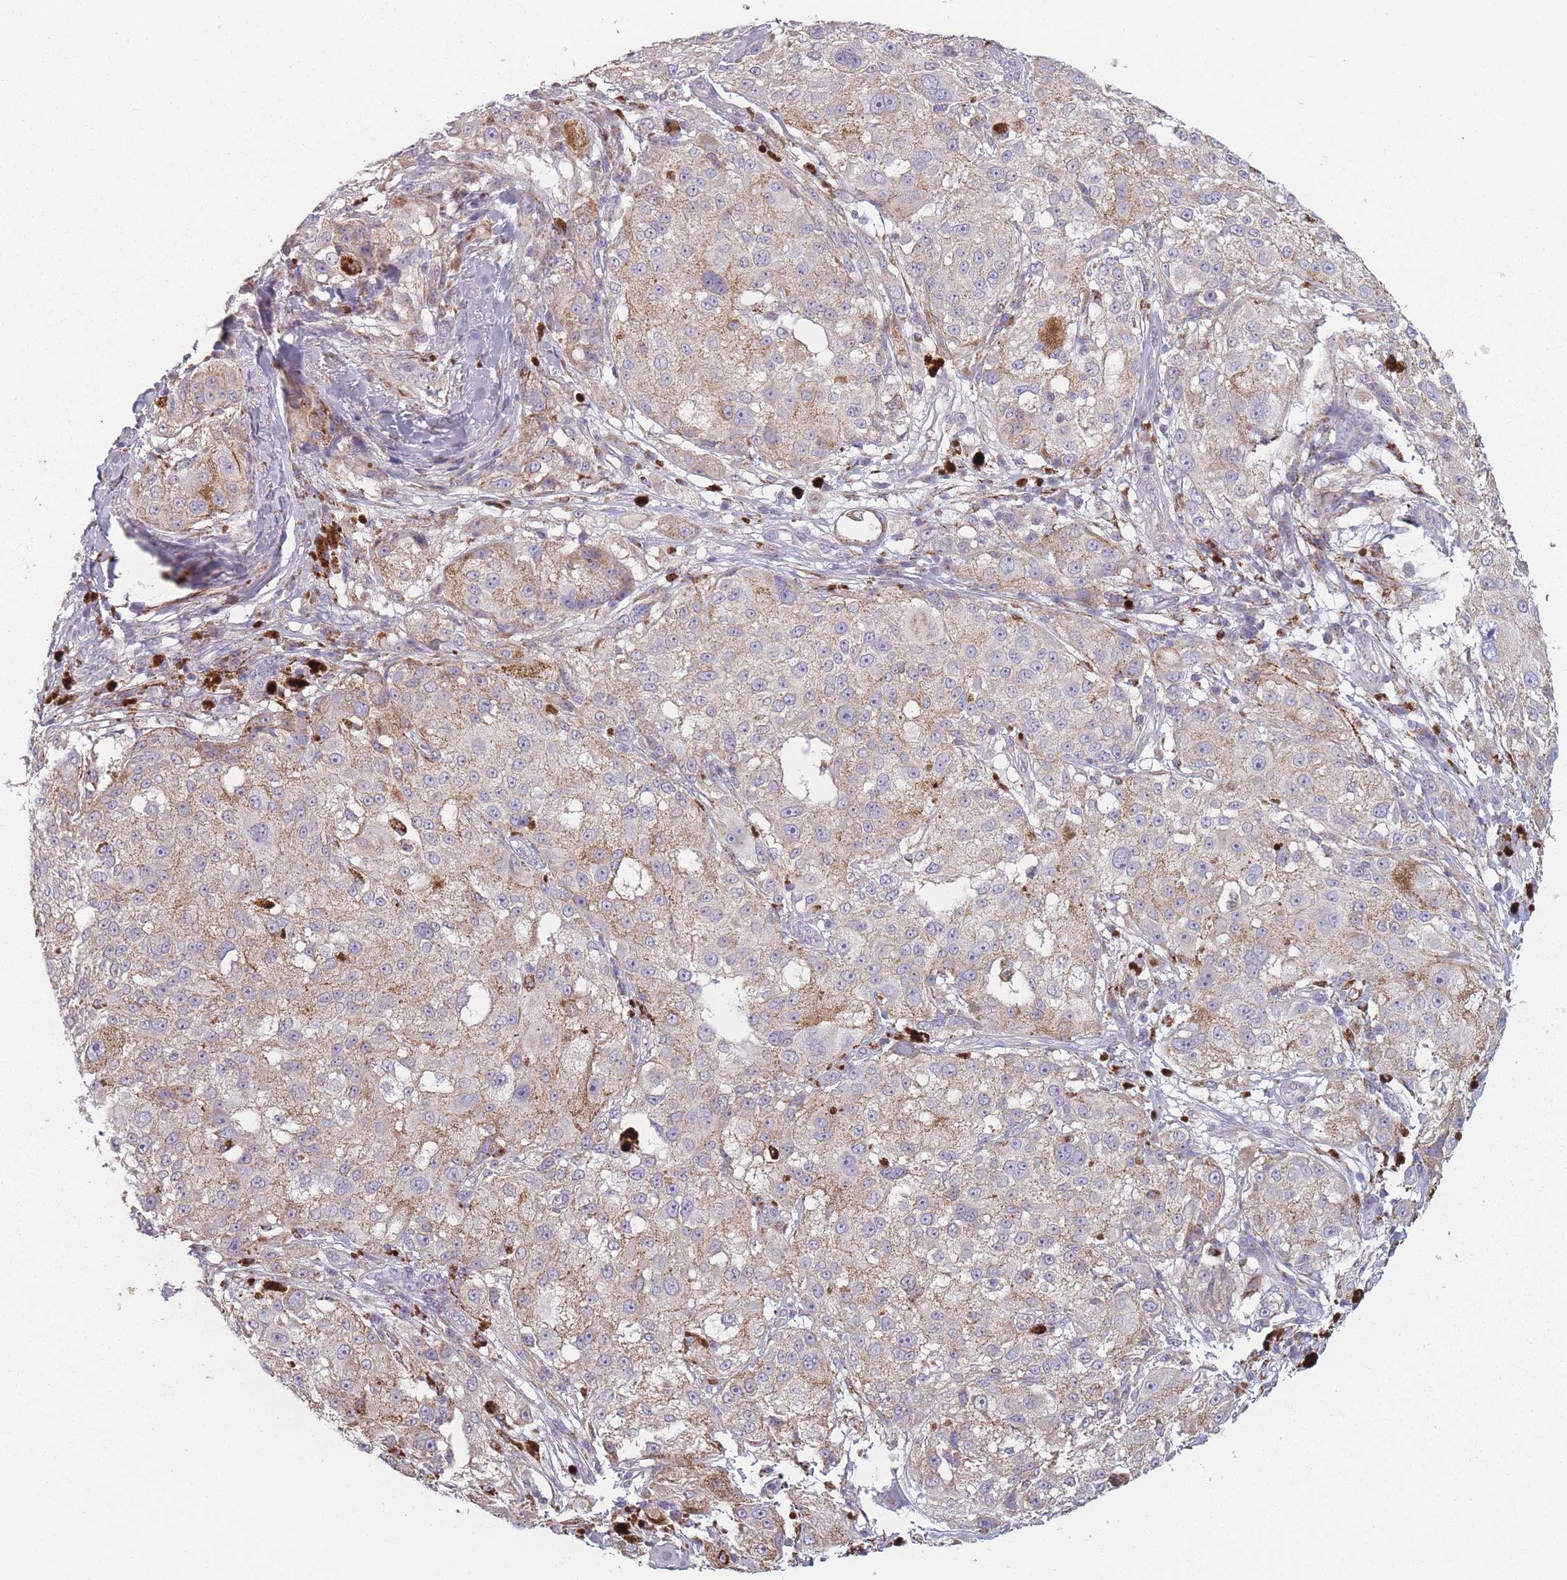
{"staining": {"intensity": "weak", "quantity": "25%-75%", "location": "cytoplasmic/membranous"}, "tissue": "melanoma", "cell_type": "Tumor cells", "image_type": "cancer", "snomed": [{"axis": "morphology", "description": "Necrosis, NOS"}, {"axis": "morphology", "description": "Malignant melanoma, NOS"}, {"axis": "topography", "description": "Skin"}], "caption": "An image showing weak cytoplasmic/membranous staining in about 25%-75% of tumor cells in malignant melanoma, as visualized by brown immunohistochemical staining.", "gene": "PEX11B", "patient": {"sex": "female", "age": 87}}